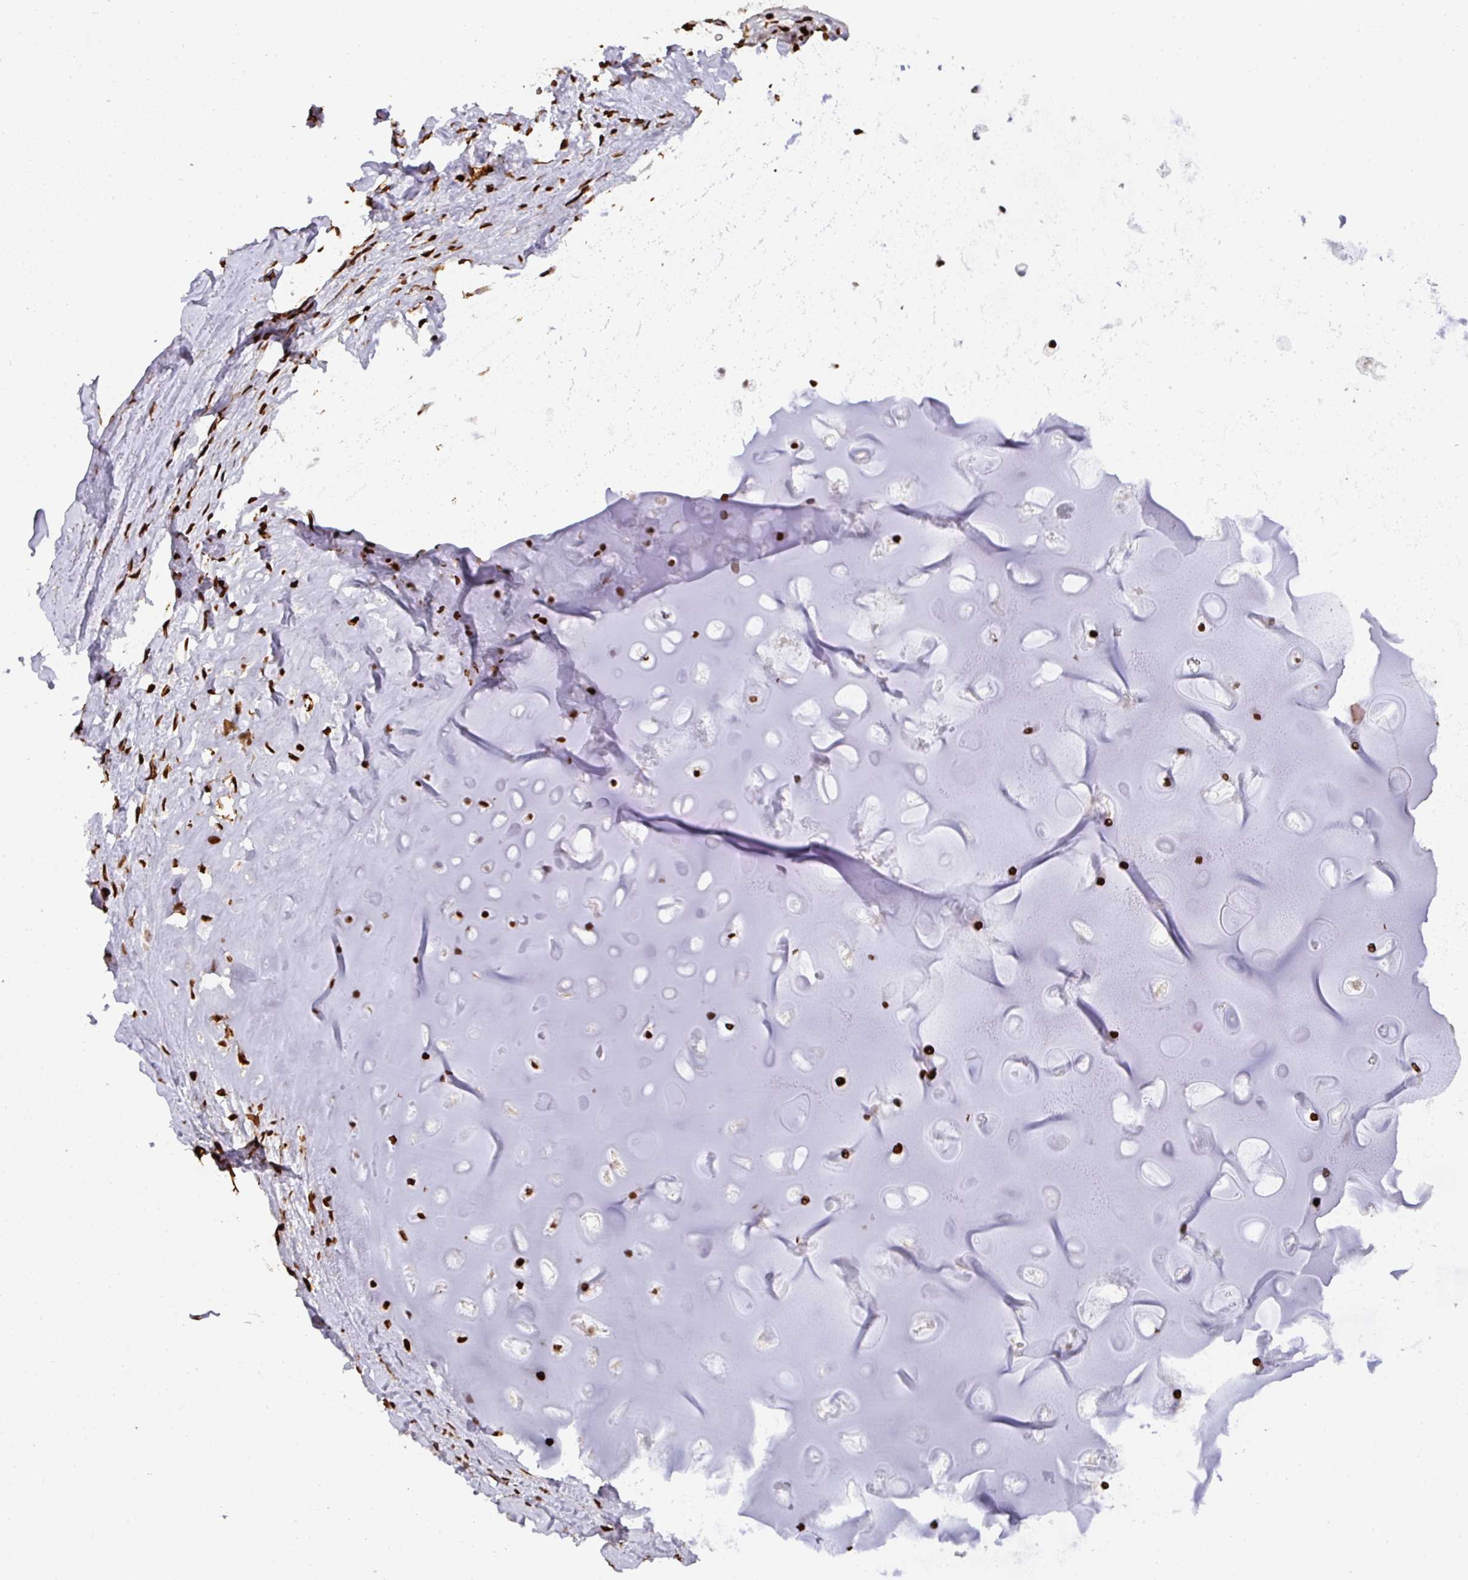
{"staining": {"intensity": "strong", "quantity": "25%-75%", "location": "nuclear"}, "tissue": "soft tissue", "cell_type": "Chondrocytes", "image_type": "normal", "snomed": [{"axis": "morphology", "description": "Normal tissue, NOS"}, {"axis": "topography", "description": "Cartilage tissue"}, {"axis": "topography", "description": "Bronchus"}], "caption": "Soft tissue stained with DAB (3,3'-diaminobenzidine) immunohistochemistry exhibits high levels of strong nuclear positivity in approximately 25%-75% of chondrocytes.", "gene": "SAMHD1", "patient": {"sex": "male", "age": 56}}